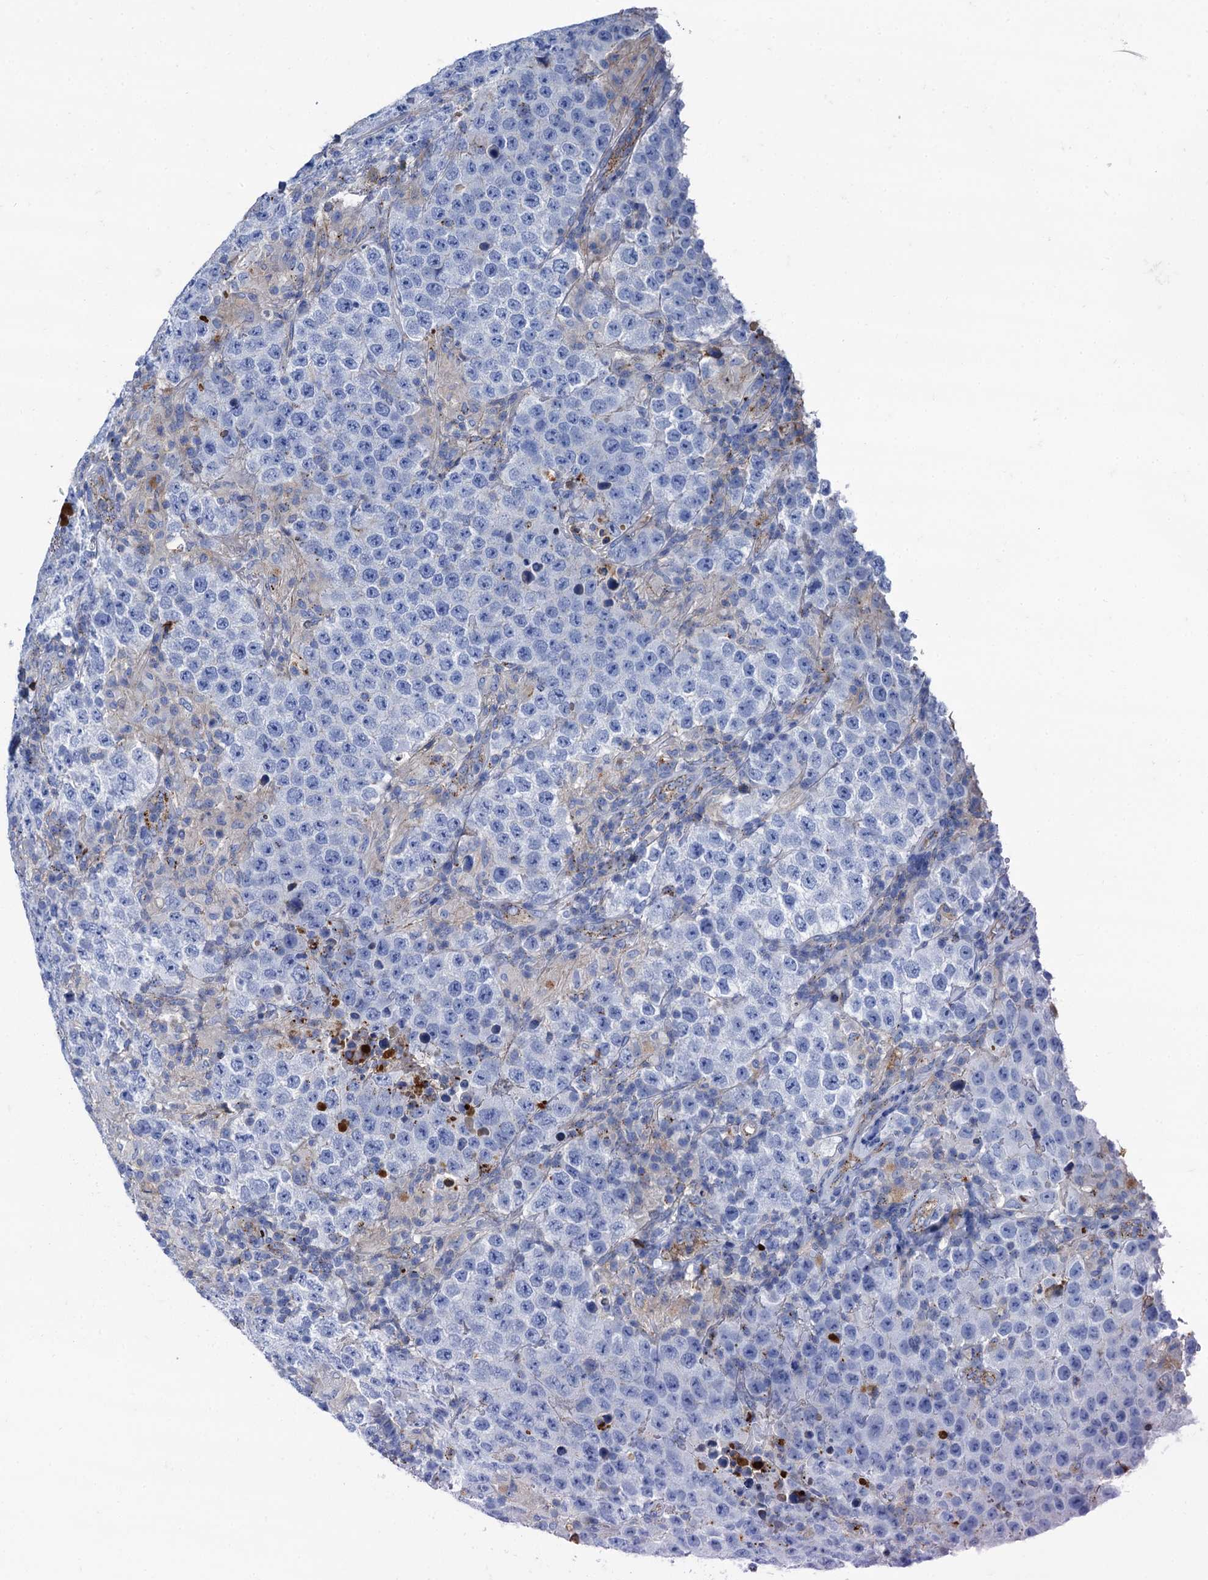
{"staining": {"intensity": "negative", "quantity": "none", "location": "none"}, "tissue": "testis cancer", "cell_type": "Tumor cells", "image_type": "cancer", "snomed": [{"axis": "morphology", "description": "Normal tissue, NOS"}, {"axis": "morphology", "description": "Urothelial carcinoma, High grade"}, {"axis": "morphology", "description": "Seminoma, NOS"}, {"axis": "morphology", "description": "Carcinoma, Embryonal, NOS"}, {"axis": "topography", "description": "Urinary bladder"}, {"axis": "topography", "description": "Testis"}], "caption": "This is an IHC photomicrograph of human testis cancer (seminoma). There is no expression in tumor cells.", "gene": "APOD", "patient": {"sex": "male", "age": 41}}